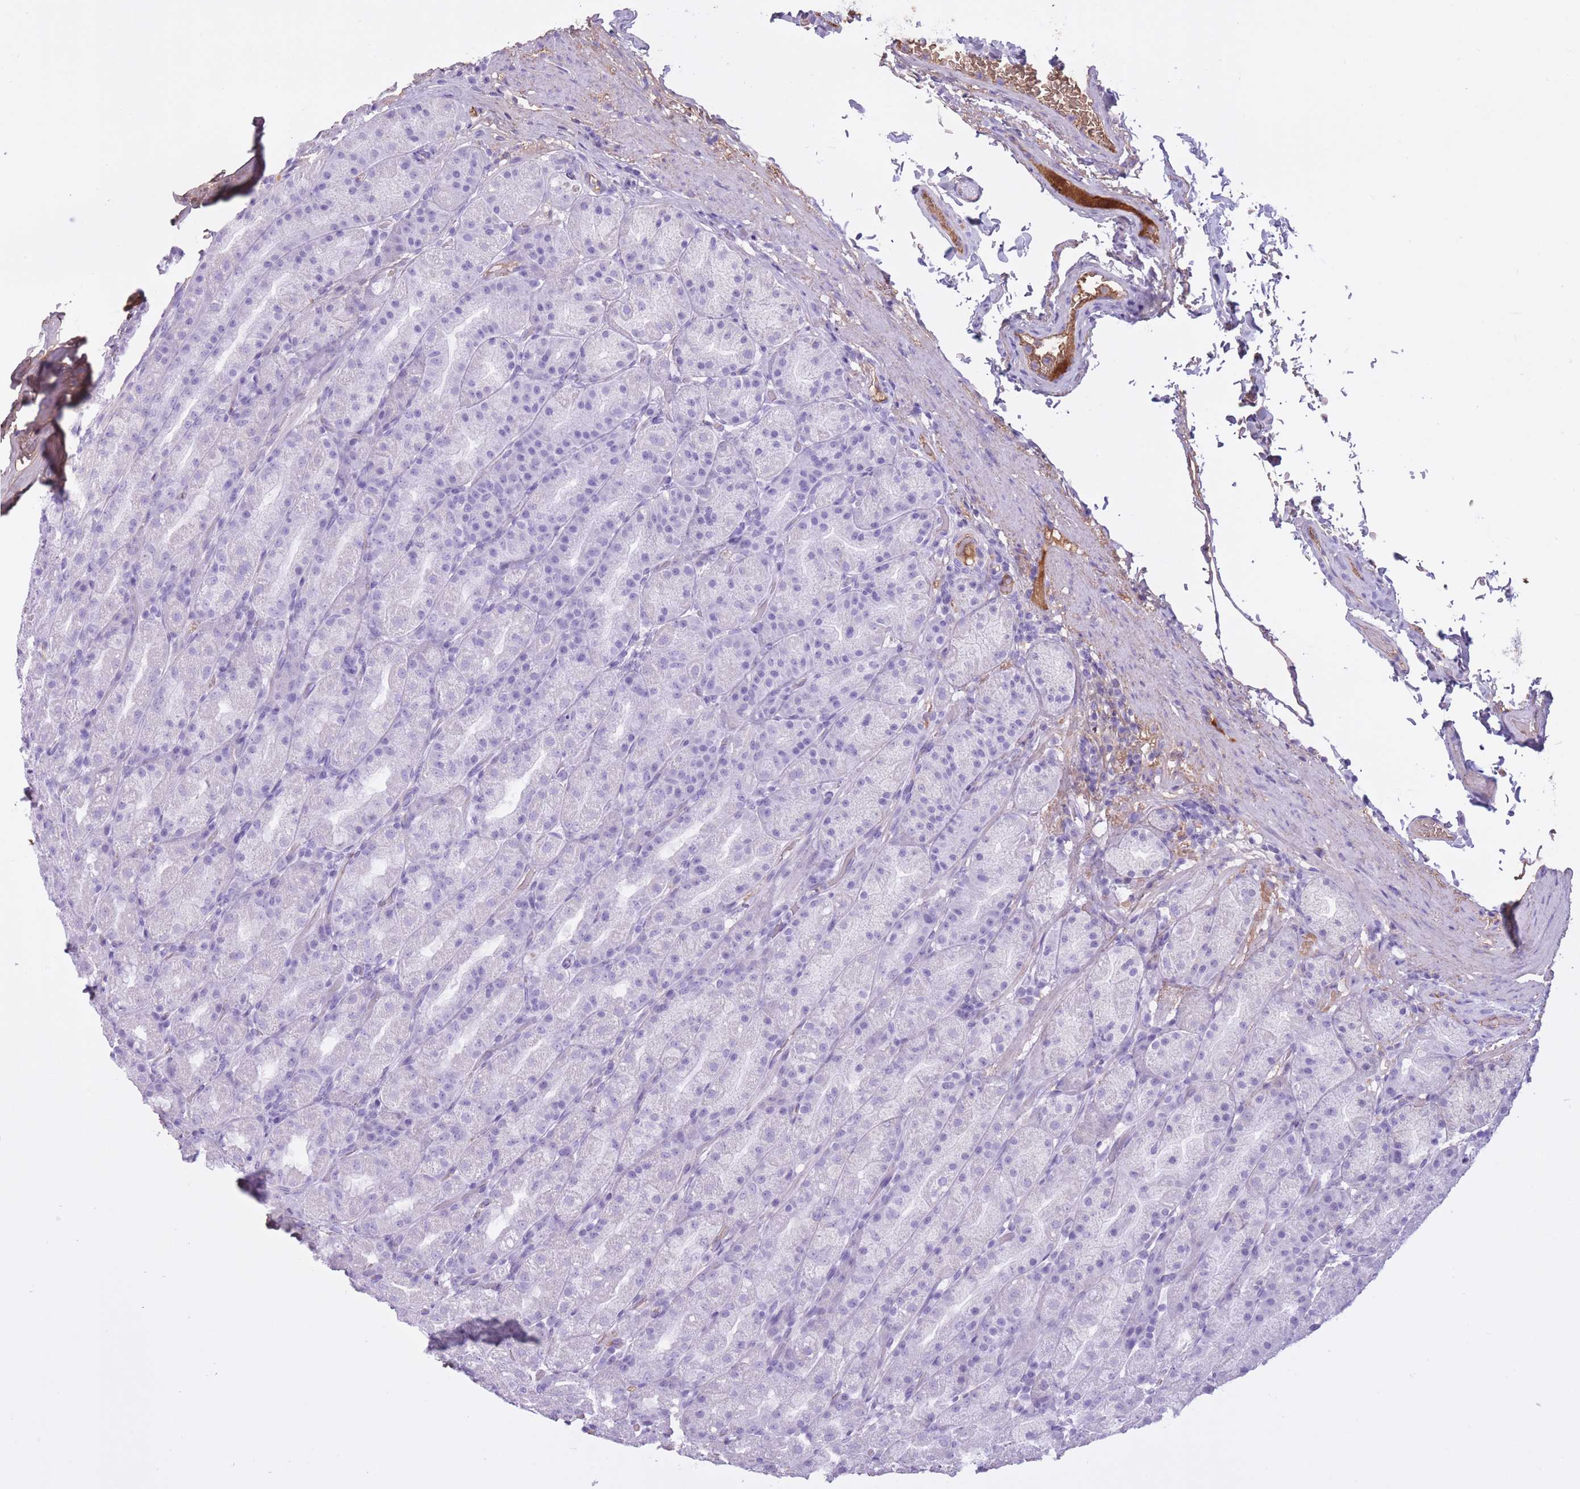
{"staining": {"intensity": "negative", "quantity": "none", "location": "none"}, "tissue": "stomach", "cell_type": "Glandular cells", "image_type": "normal", "snomed": [{"axis": "morphology", "description": "Normal tissue, NOS"}, {"axis": "topography", "description": "Stomach, upper"}, {"axis": "topography", "description": "Stomach"}], "caption": "This is an immunohistochemistry (IHC) photomicrograph of normal stomach. There is no staining in glandular cells.", "gene": "AP3S1", "patient": {"sex": "male", "age": 68}}